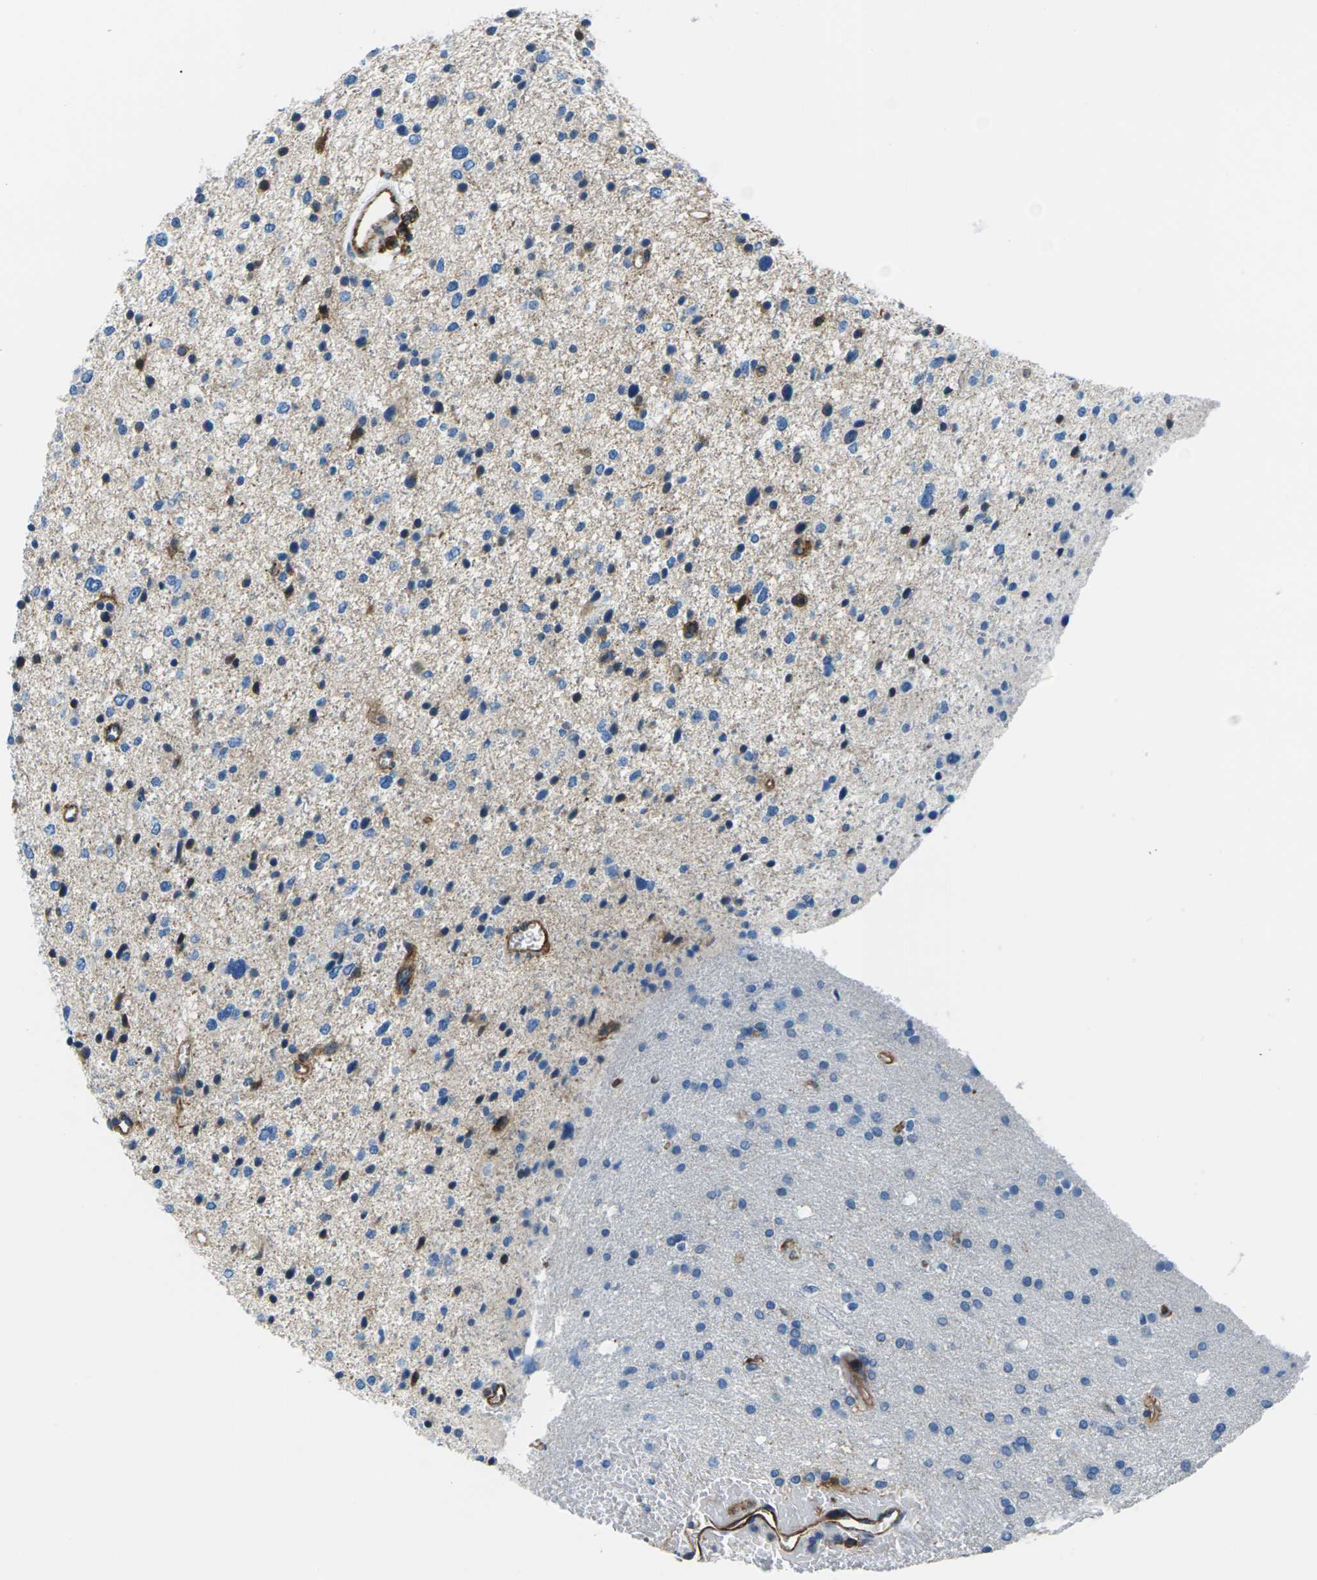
{"staining": {"intensity": "negative", "quantity": "none", "location": "none"}, "tissue": "glioma", "cell_type": "Tumor cells", "image_type": "cancer", "snomed": [{"axis": "morphology", "description": "Glioma, malignant, Low grade"}, {"axis": "topography", "description": "Brain"}], "caption": "Tumor cells are negative for brown protein staining in glioma.", "gene": "SOCS4", "patient": {"sex": "female", "age": 37}}